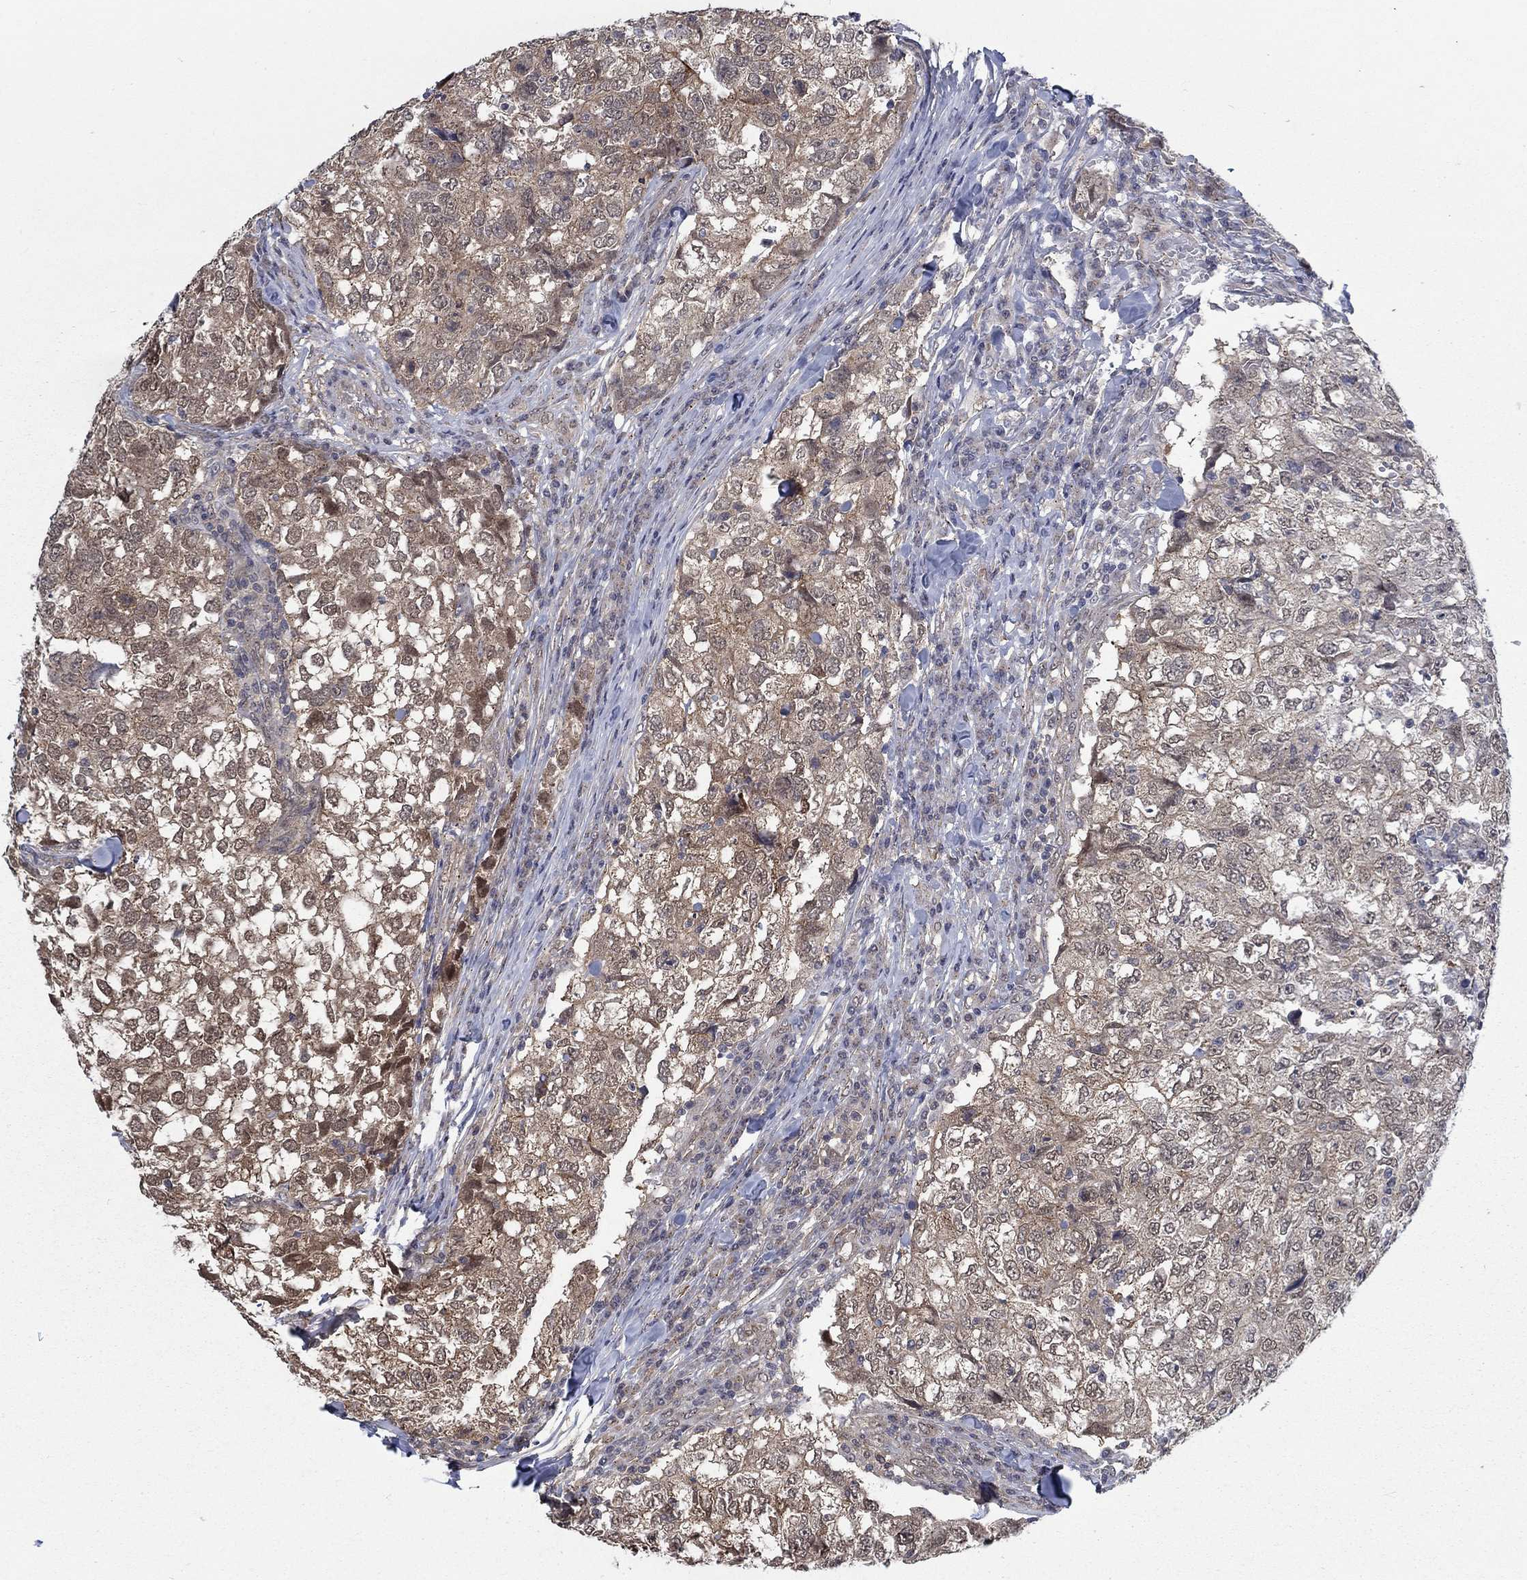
{"staining": {"intensity": "weak", "quantity": ">75%", "location": "cytoplasmic/membranous"}, "tissue": "breast cancer", "cell_type": "Tumor cells", "image_type": "cancer", "snomed": [{"axis": "morphology", "description": "Duct carcinoma"}, {"axis": "topography", "description": "Breast"}], "caption": "Intraductal carcinoma (breast) stained with a brown dye demonstrates weak cytoplasmic/membranous positive expression in about >75% of tumor cells.", "gene": "SH3RF1", "patient": {"sex": "female", "age": 30}}